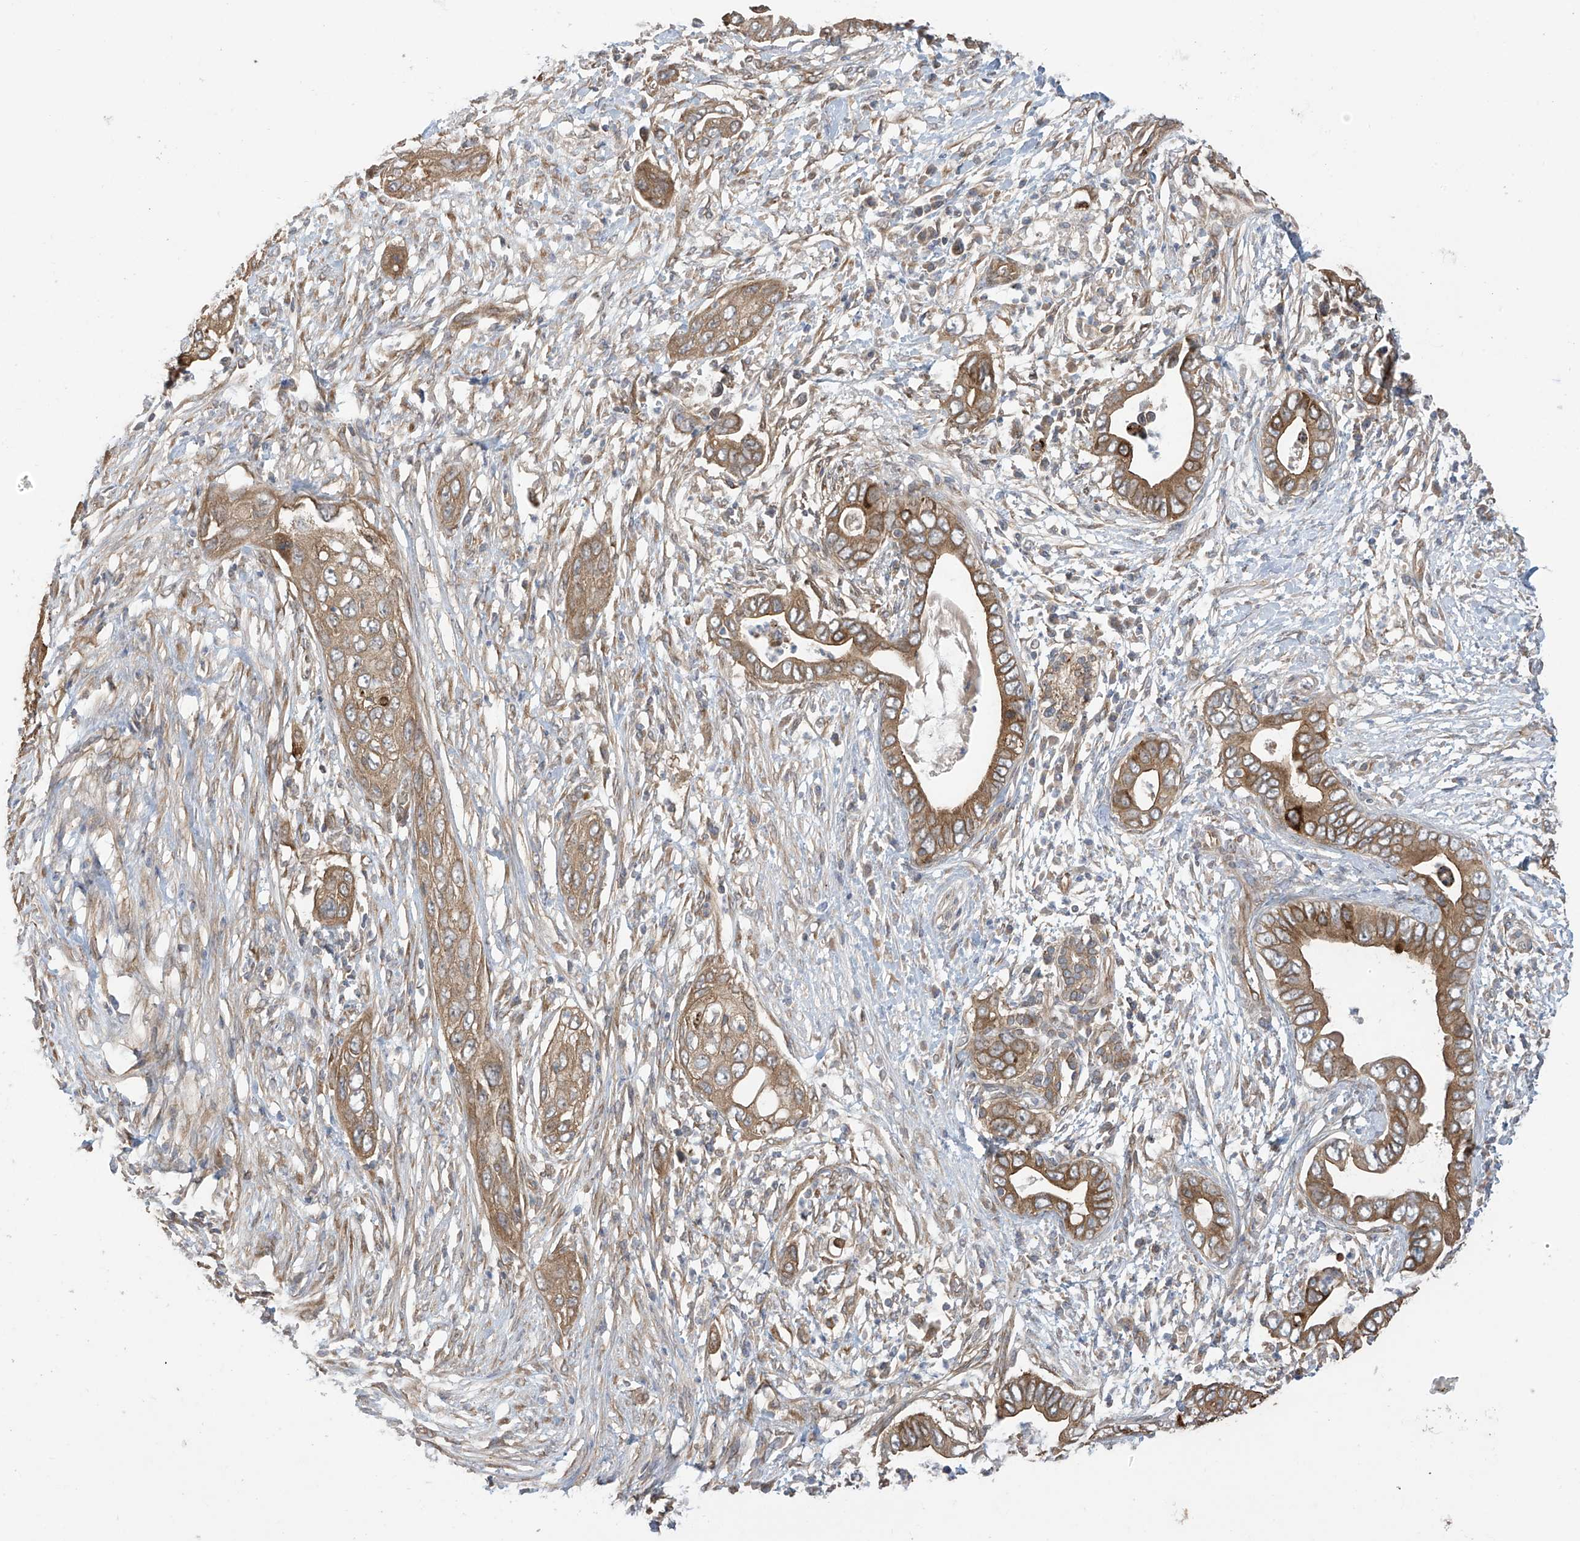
{"staining": {"intensity": "moderate", "quantity": ">75%", "location": "cytoplasmic/membranous"}, "tissue": "pancreatic cancer", "cell_type": "Tumor cells", "image_type": "cancer", "snomed": [{"axis": "morphology", "description": "Adenocarcinoma, NOS"}, {"axis": "topography", "description": "Pancreas"}], "caption": "Human adenocarcinoma (pancreatic) stained with a brown dye displays moderate cytoplasmic/membranous positive expression in about >75% of tumor cells.", "gene": "PNPT1", "patient": {"sex": "male", "age": 75}}